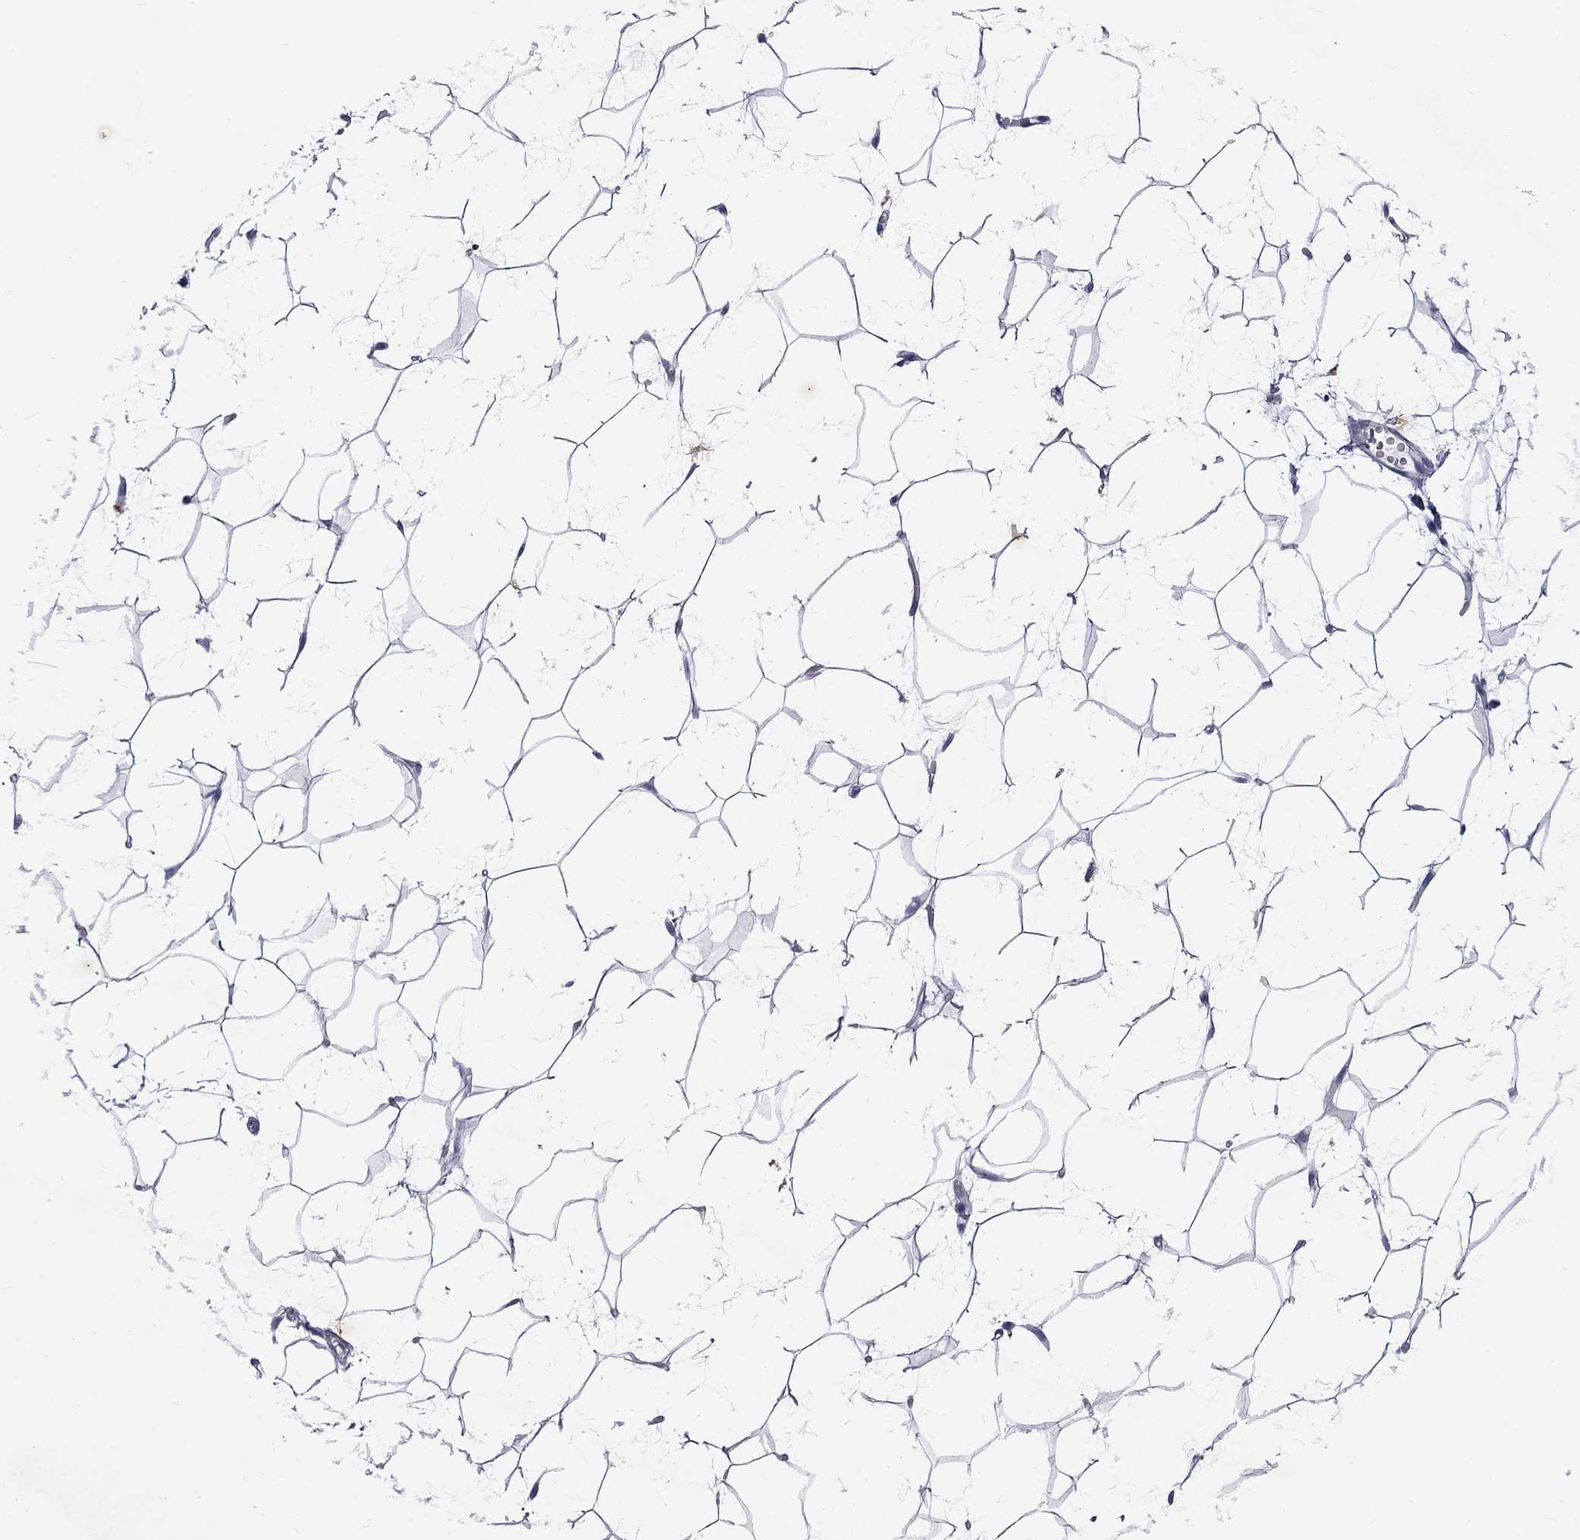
{"staining": {"intensity": "negative", "quantity": "none", "location": "none"}, "tissue": "adipose tissue", "cell_type": "Adipocytes", "image_type": "normal", "snomed": [{"axis": "morphology", "description": "Normal tissue, NOS"}, {"axis": "topography", "description": "Breast"}], "caption": "Photomicrograph shows no protein expression in adipocytes of normal adipose tissue. (DAB (3,3'-diaminobenzidine) immunohistochemistry with hematoxylin counter stain).", "gene": "MADCAM1", "patient": {"sex": "female", "age": 49}}